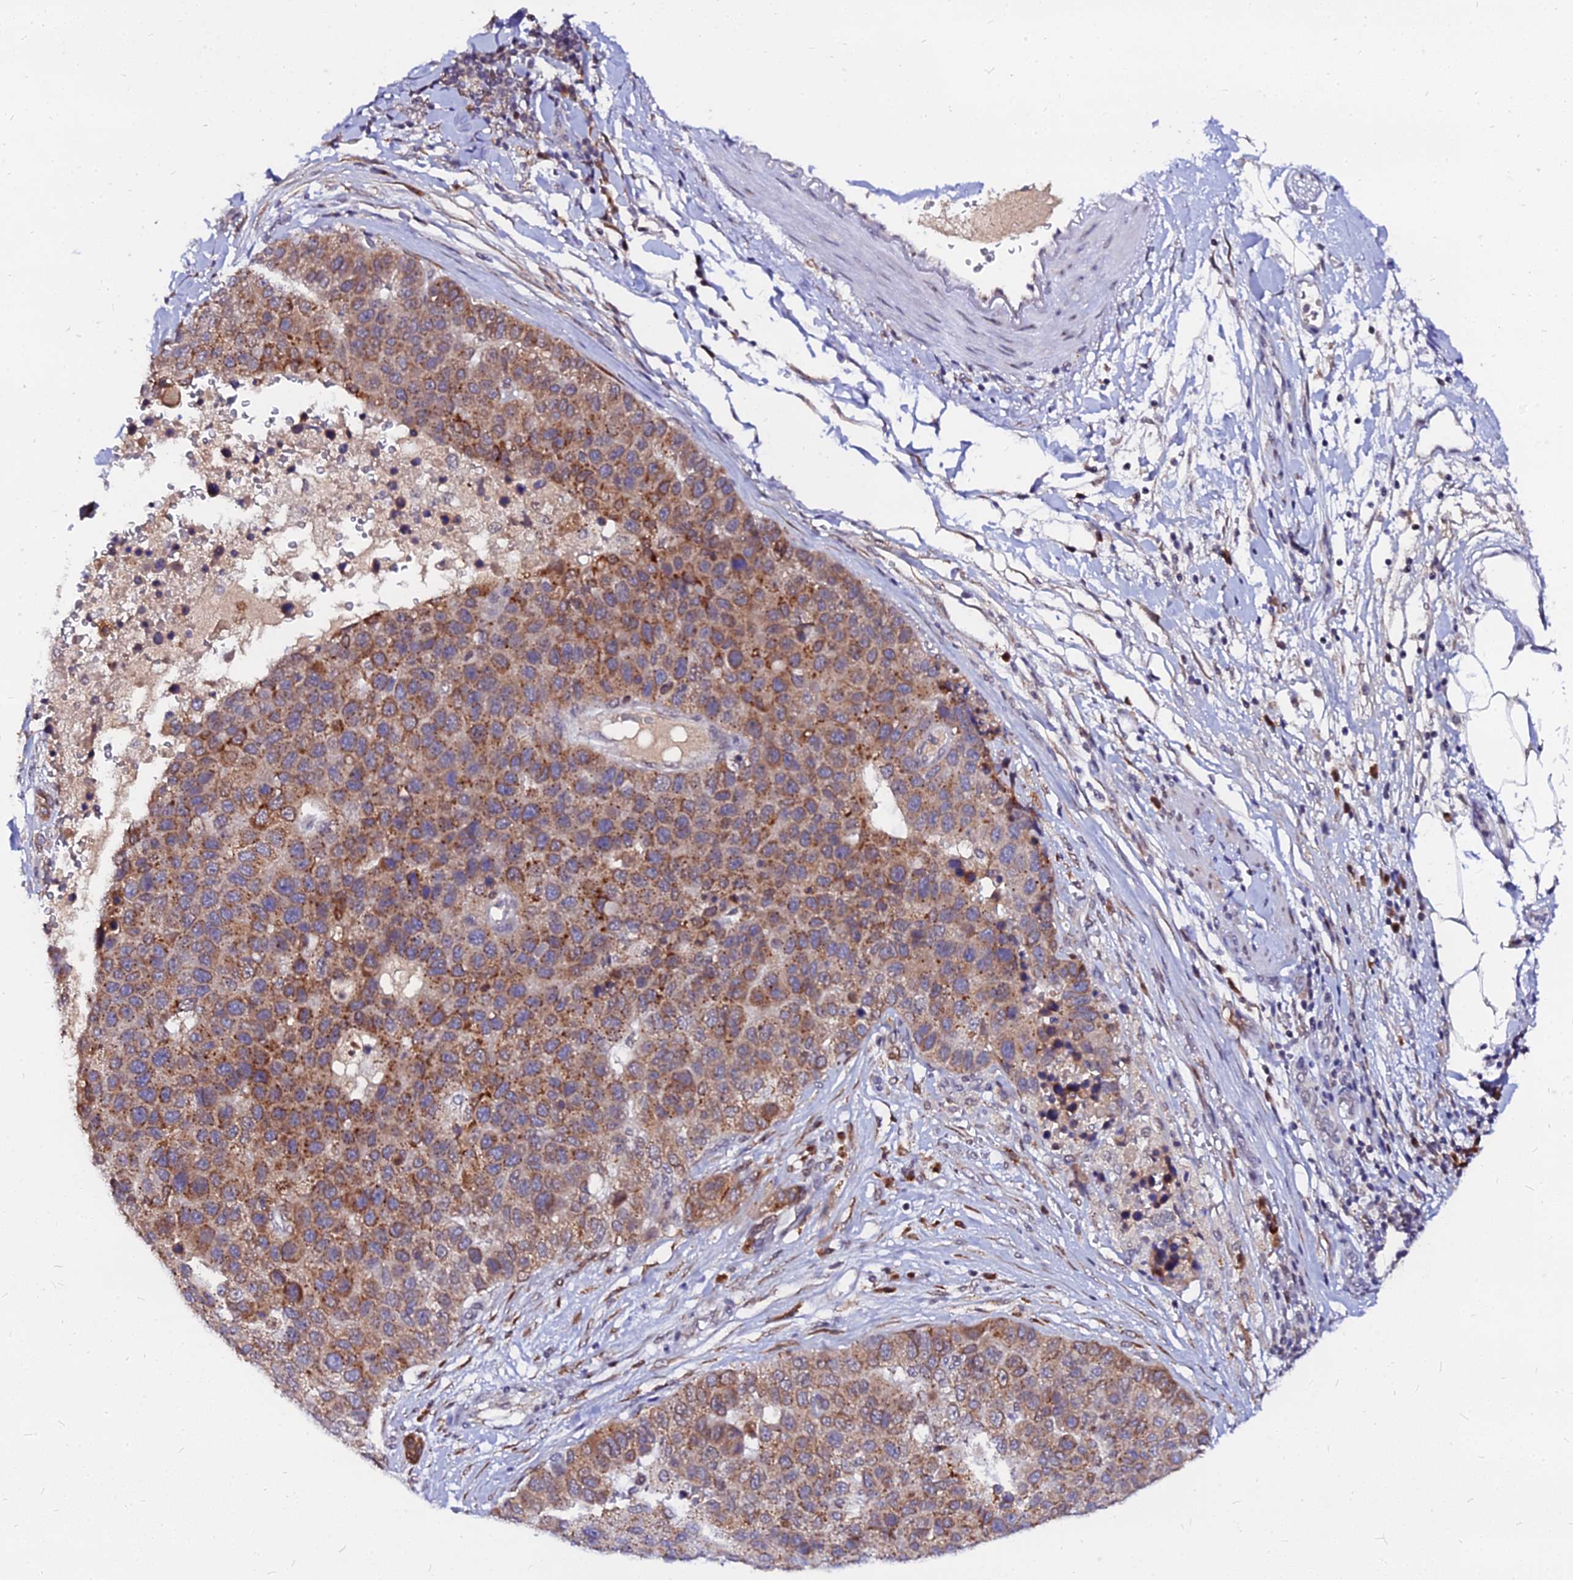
{"staining": {"intensity": "moderate", "quantity": ">75%", "location": "cytoplasmic/membranous"}, "tissue": "pancreatic cancer", "cell_type": "Tumor cells", "image_type": "cancer", "snomed": [{"axis": "morphology", "description": "Adenocarcinoma, NOS"}, {"axis": "topography", "description": "Pancreas"}], "caption": "This is an image of immunohistochemistry staining of pancreatic cancer, which shows moderate staining in the cytoplasmic/membranous of tumor cells.", "gene": "RNF121", "patient": {"sex": "female", "age": 61}}